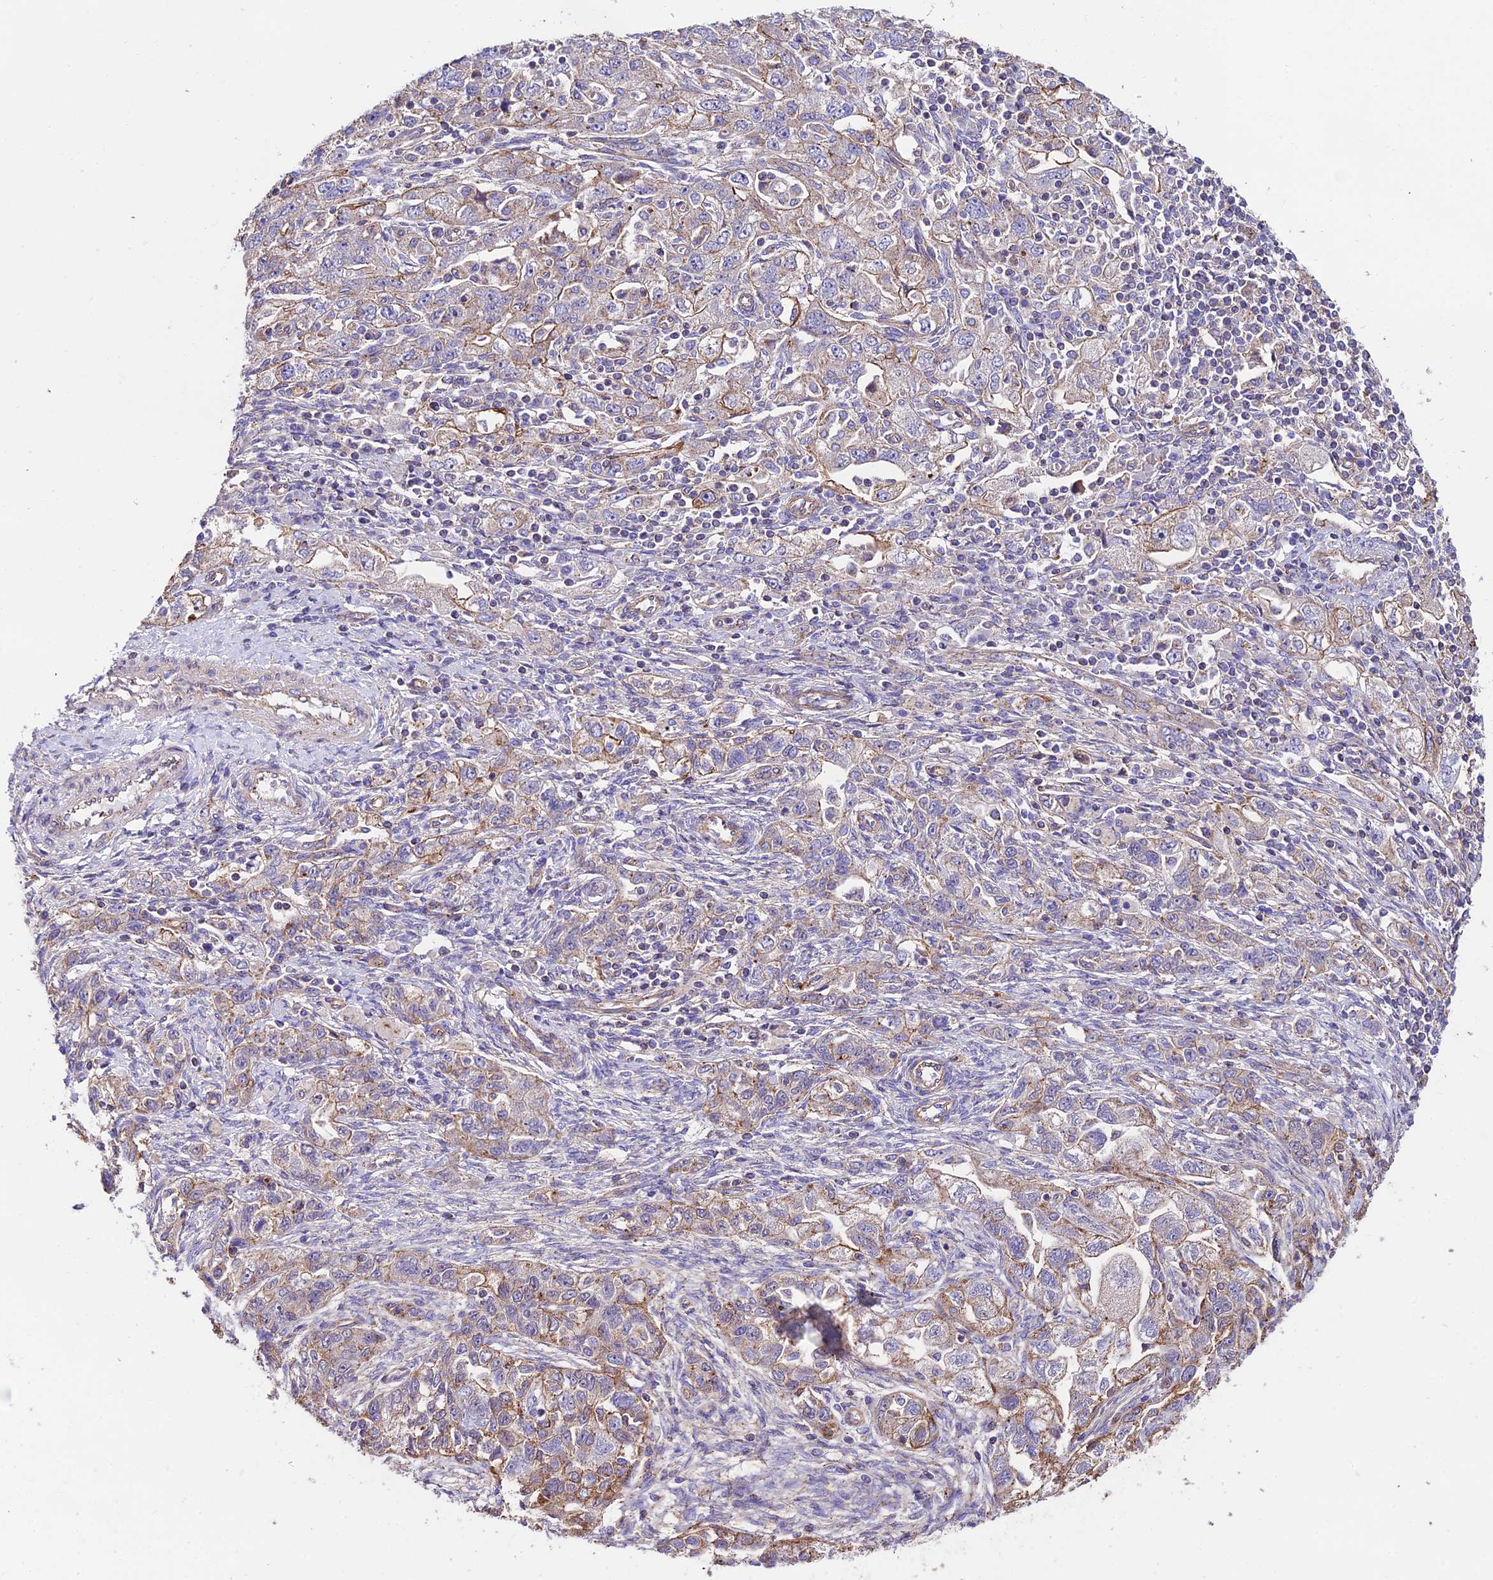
{"staining": {"intensity": "moderate", "quantity": "<25%", "location": "cytoplasmic/membranous"}, "tissue": "ovarian cancer", "cell_type": "Tumor cells", "image_type": "cancer", "snomed": [{"axis": "morphology", "description": "Carcinoma, NOS"}, {"axis": "morphology", "description": "Cystadenocarcinoma, serous, NOS"}, {"axis": "topography", "description": "Ovary"}], "caption": "The micrograph reveals staining of ovarian cancer, revealing moderate cytoplasmic/membranous protein expression (brown color) within tumor cells.", "gene": "QRFP", "patient": {"sex": "female", "age": 69}}